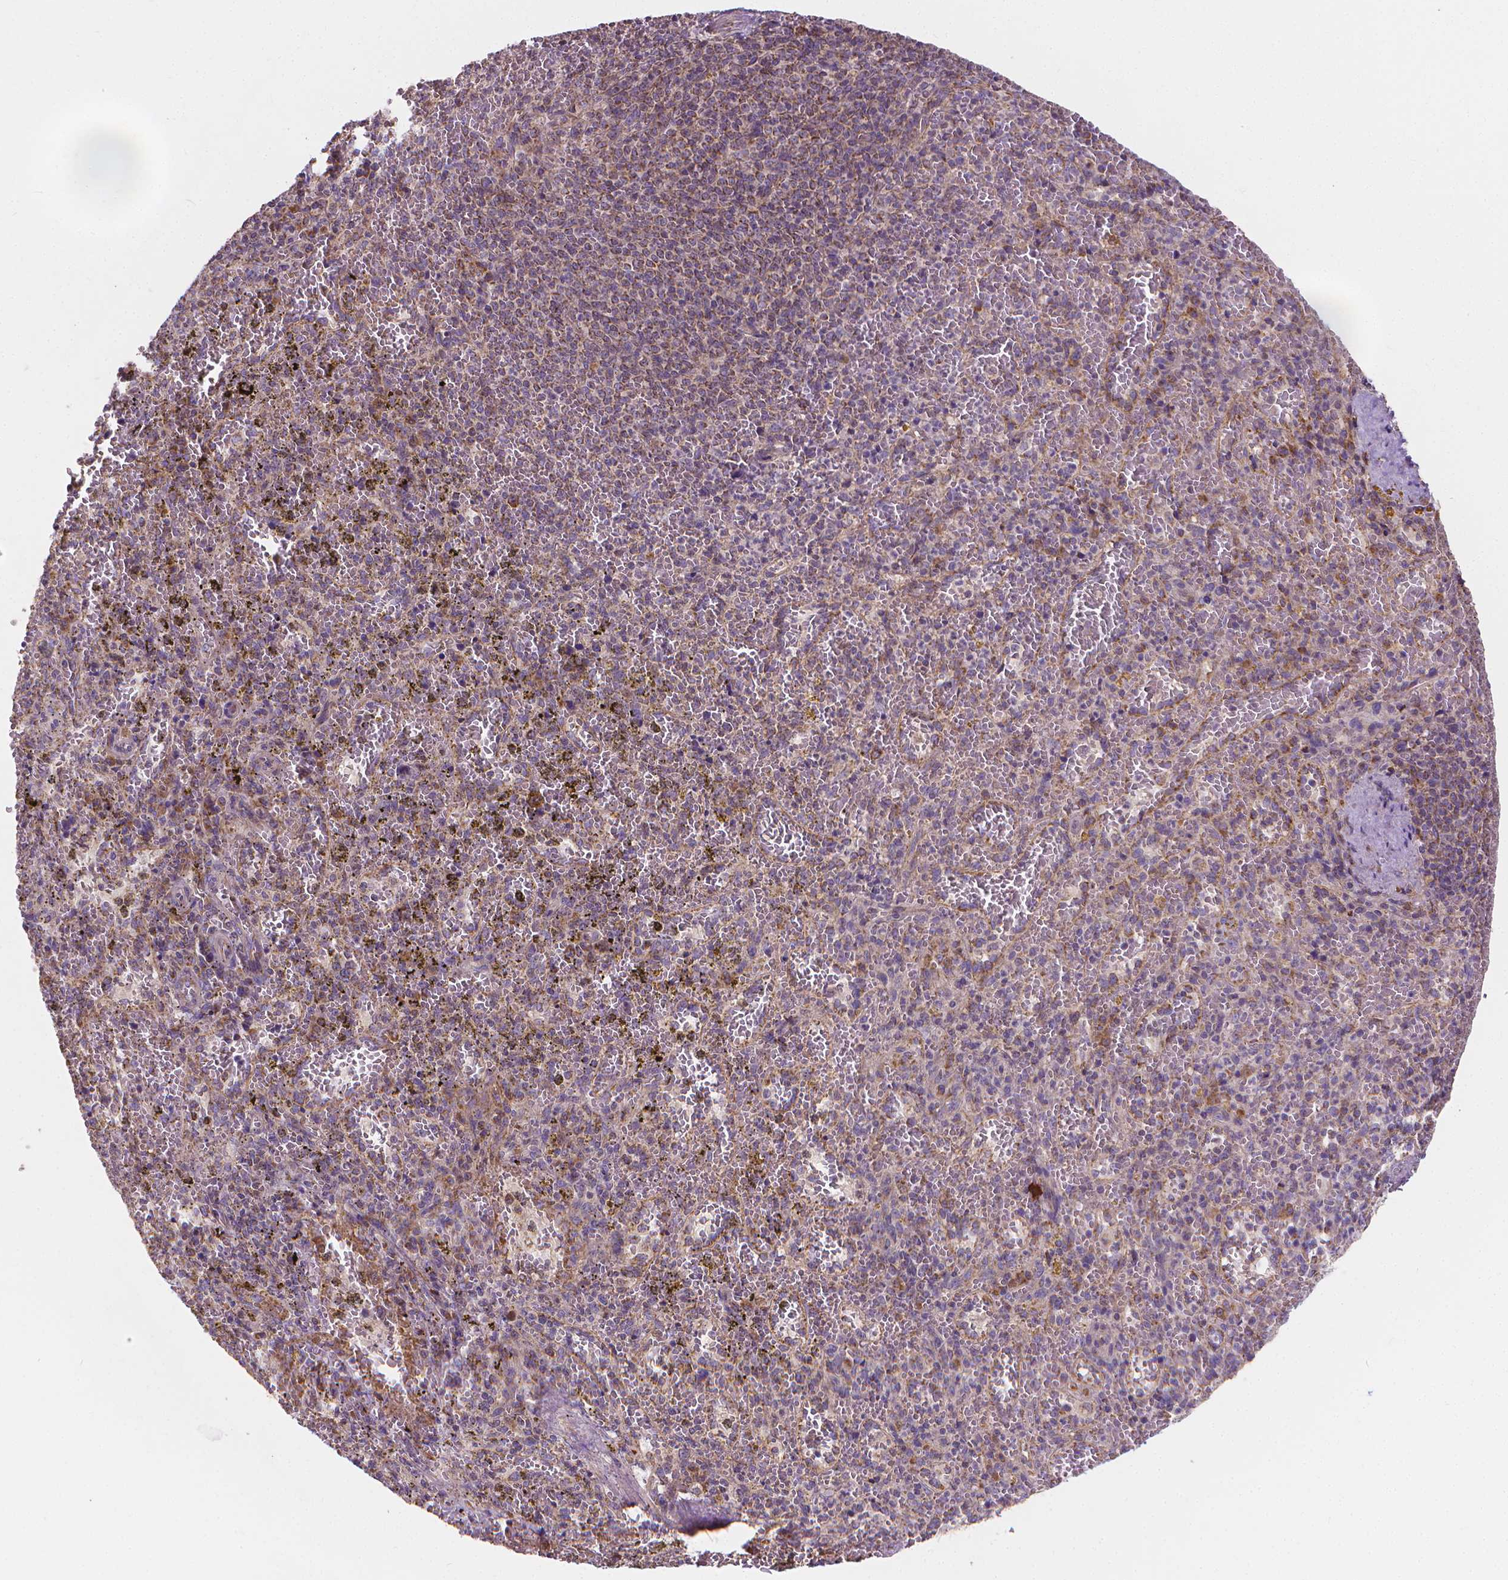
{"staining": {"intensity": "moderate", "quantity": "<25%", "location": "cytoplasmic/membranous"}, "tissue": "spleen", "cell_type": "Cells in red pulp", "image_type": "normal", "snomed": [{"axis": "morphology", "description": "Normal tissue, NOS"}, {"axis": "topography", "description": "Spleen"}], "caption": "This photomicrograph exhibits immunohistochemistry staining of normal spleen, with low moderate cytoplasmic/membranous expression in approximately <25% of cells in red pulp.", "gene": "SNCAIP", "patient": {"sex": "female", "age": 50}}